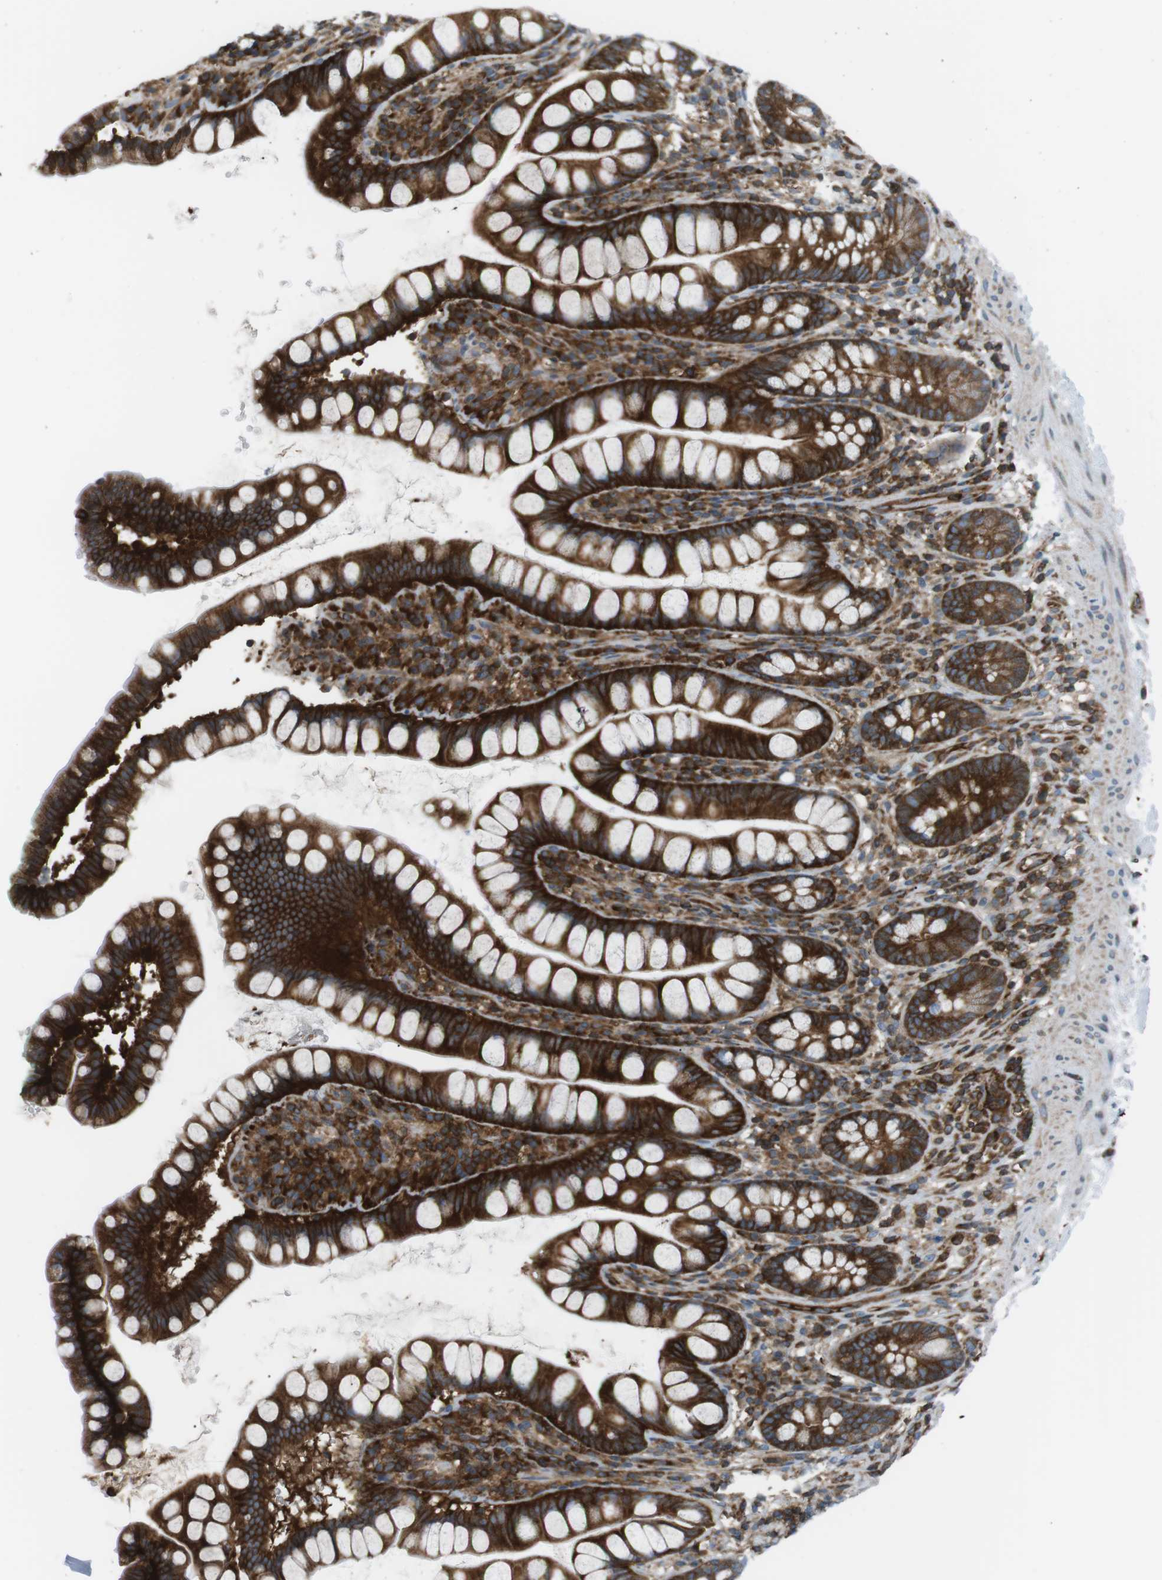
{"staining": {"intensity": "strong", "quantity": ">75%", "location": "cytoplasmic/membranous"}, "tissue": "small intestine", "cell_type": "Glandular cells", "image_type": "normal", "snomed": [{"axis": "morphology", "description": "Normal tissue, NOS"}, {"axis": "topography", "description": "Small intestine"}], "caption": "Protein staining by IHC displays strong cytoplasmic/membranous staining in approximately >75% of glandular cells in benign small intestine.", "gene": "FLII", "patient": {"sex": "female", "age": 84}}